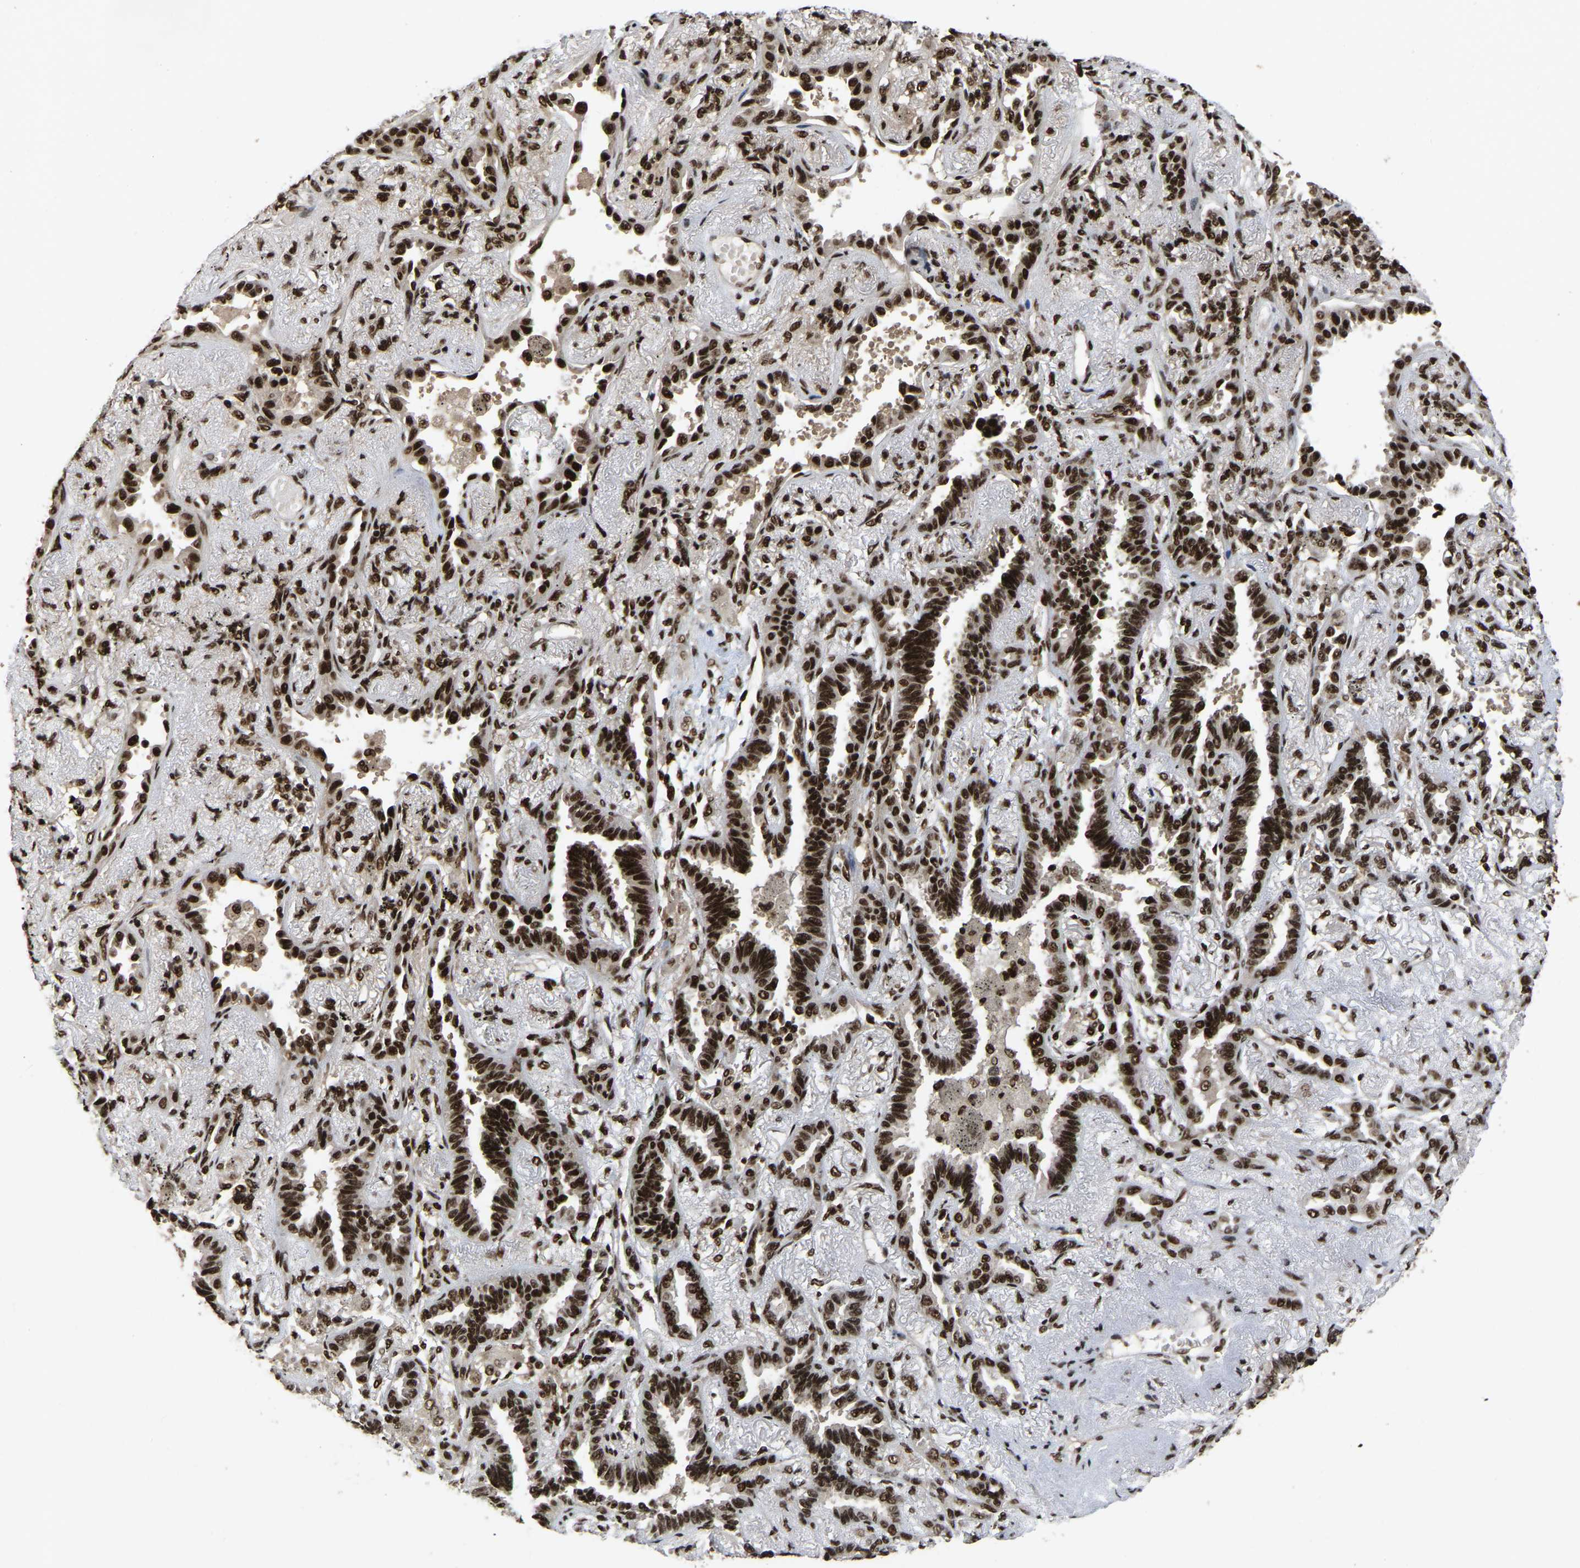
{"staining": {"intensity": "strong", "quantity": ">75%", "location": "nuclear"}, "tissue": "lung cancer", "cell_type": "Tumor cells", "image_type": "cancer", "snomed": [{"axis": "morphology", "description": "Adenocarcinoma, NOS"}, {"axis": "topography", "description": "Lung"}], "caption": "Brown immunohistochemical staining in adenocarcinoma (lung) reveals strong nuclear positivity in about >75% of tumor cells.", "gene": "TBL1XR1", "patient": {"sex": "male", "age": 59}}